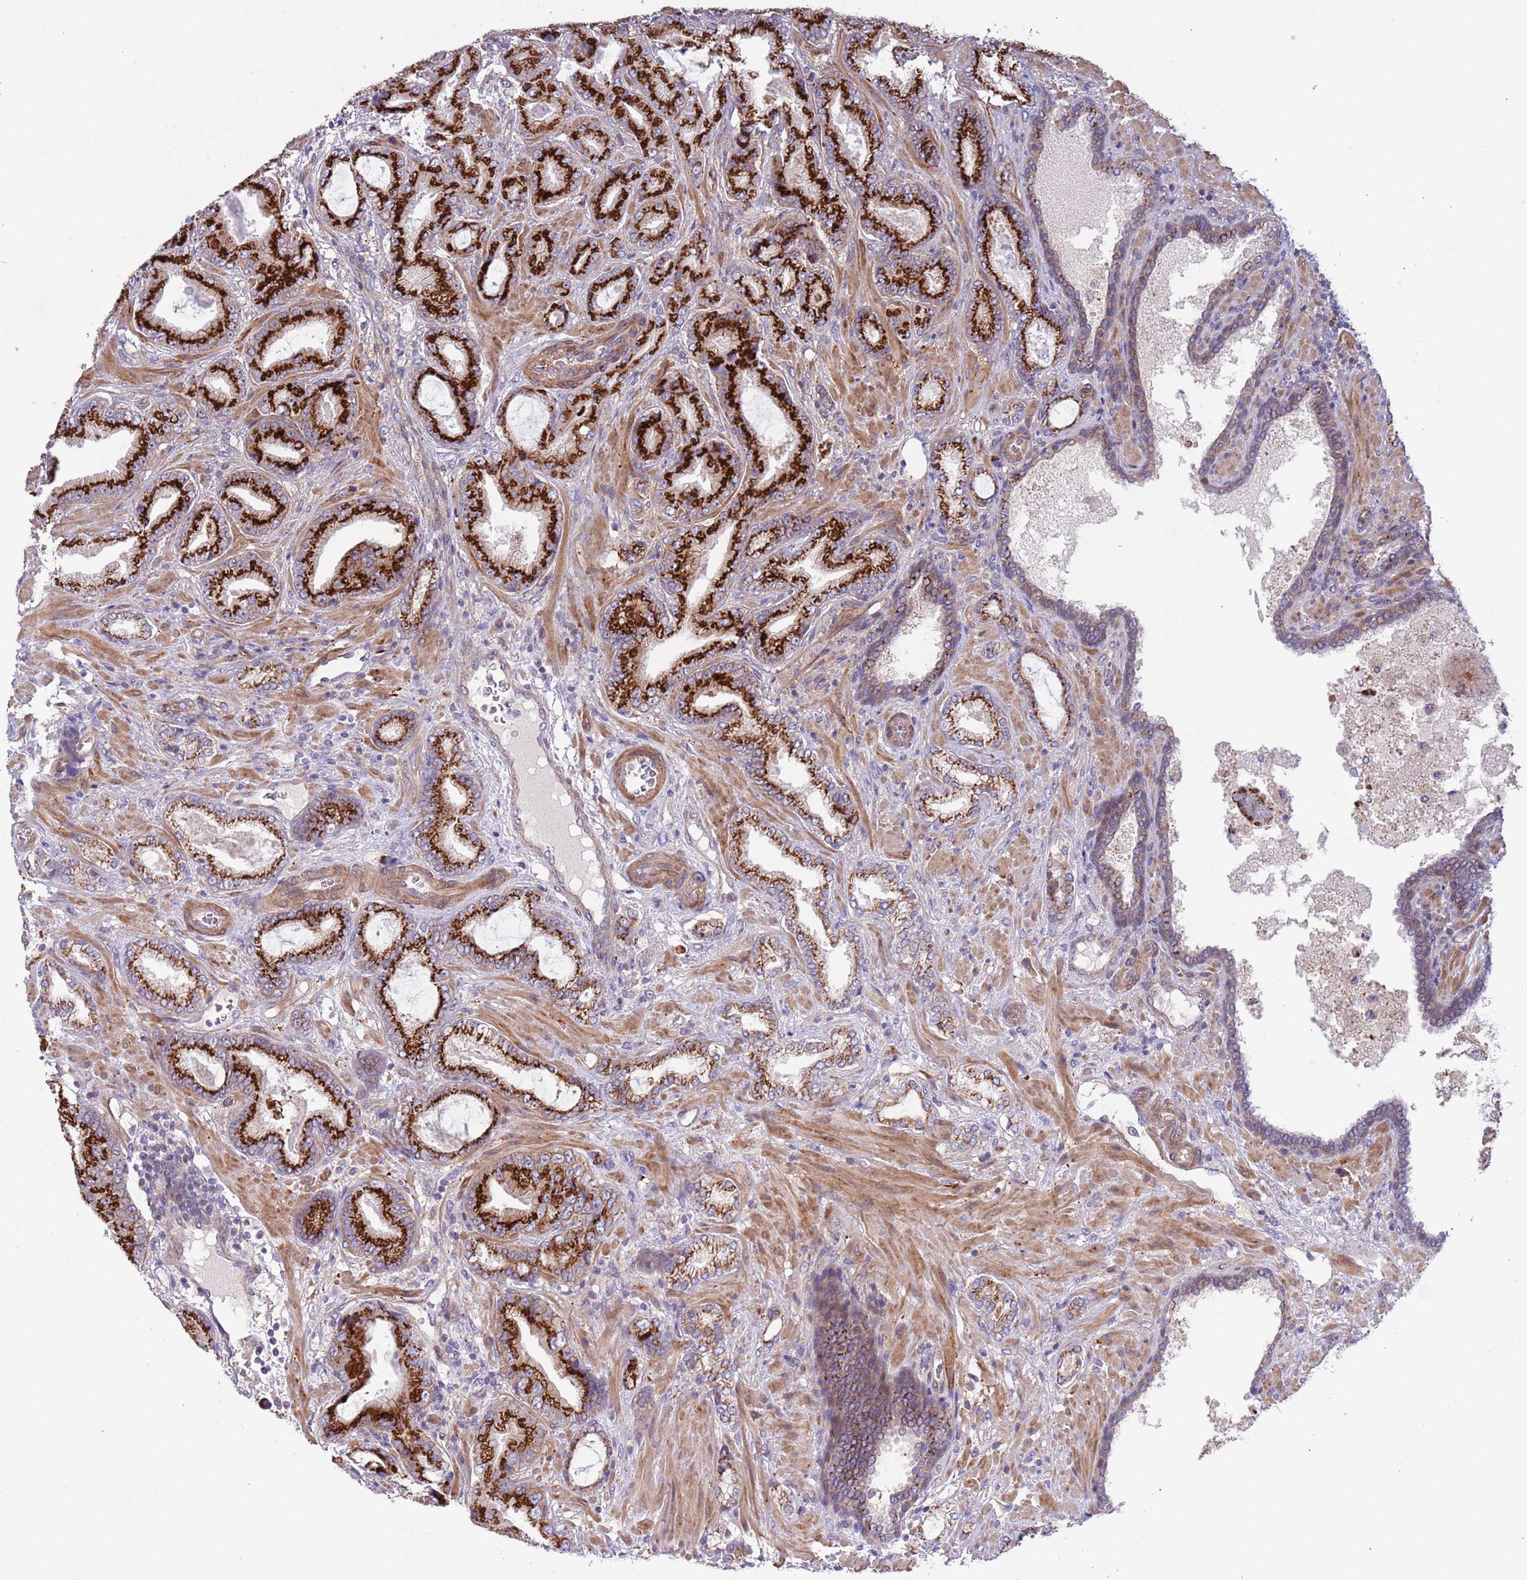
{"staining": {"intensity": "strong", "quantity": ">75%", "location": "cytoplasmic/membranous"}, "tissue": "prostate cancer", "cell_type": "Tumor cells", "image_type": "cancer", "snomed": [{"axis": "morphology", "description": "Adenocarcinoma, High grade"}, {"axis": "topography", "description": "Prostate"}], "caption": "Strong cytoplasmic/membranous expression is appreciated in about >75% of tumor cells in prostate high-grade adenocarcinoma.", "gene": "ITGB6", "patient": {"sex": "male", "age": 68}}